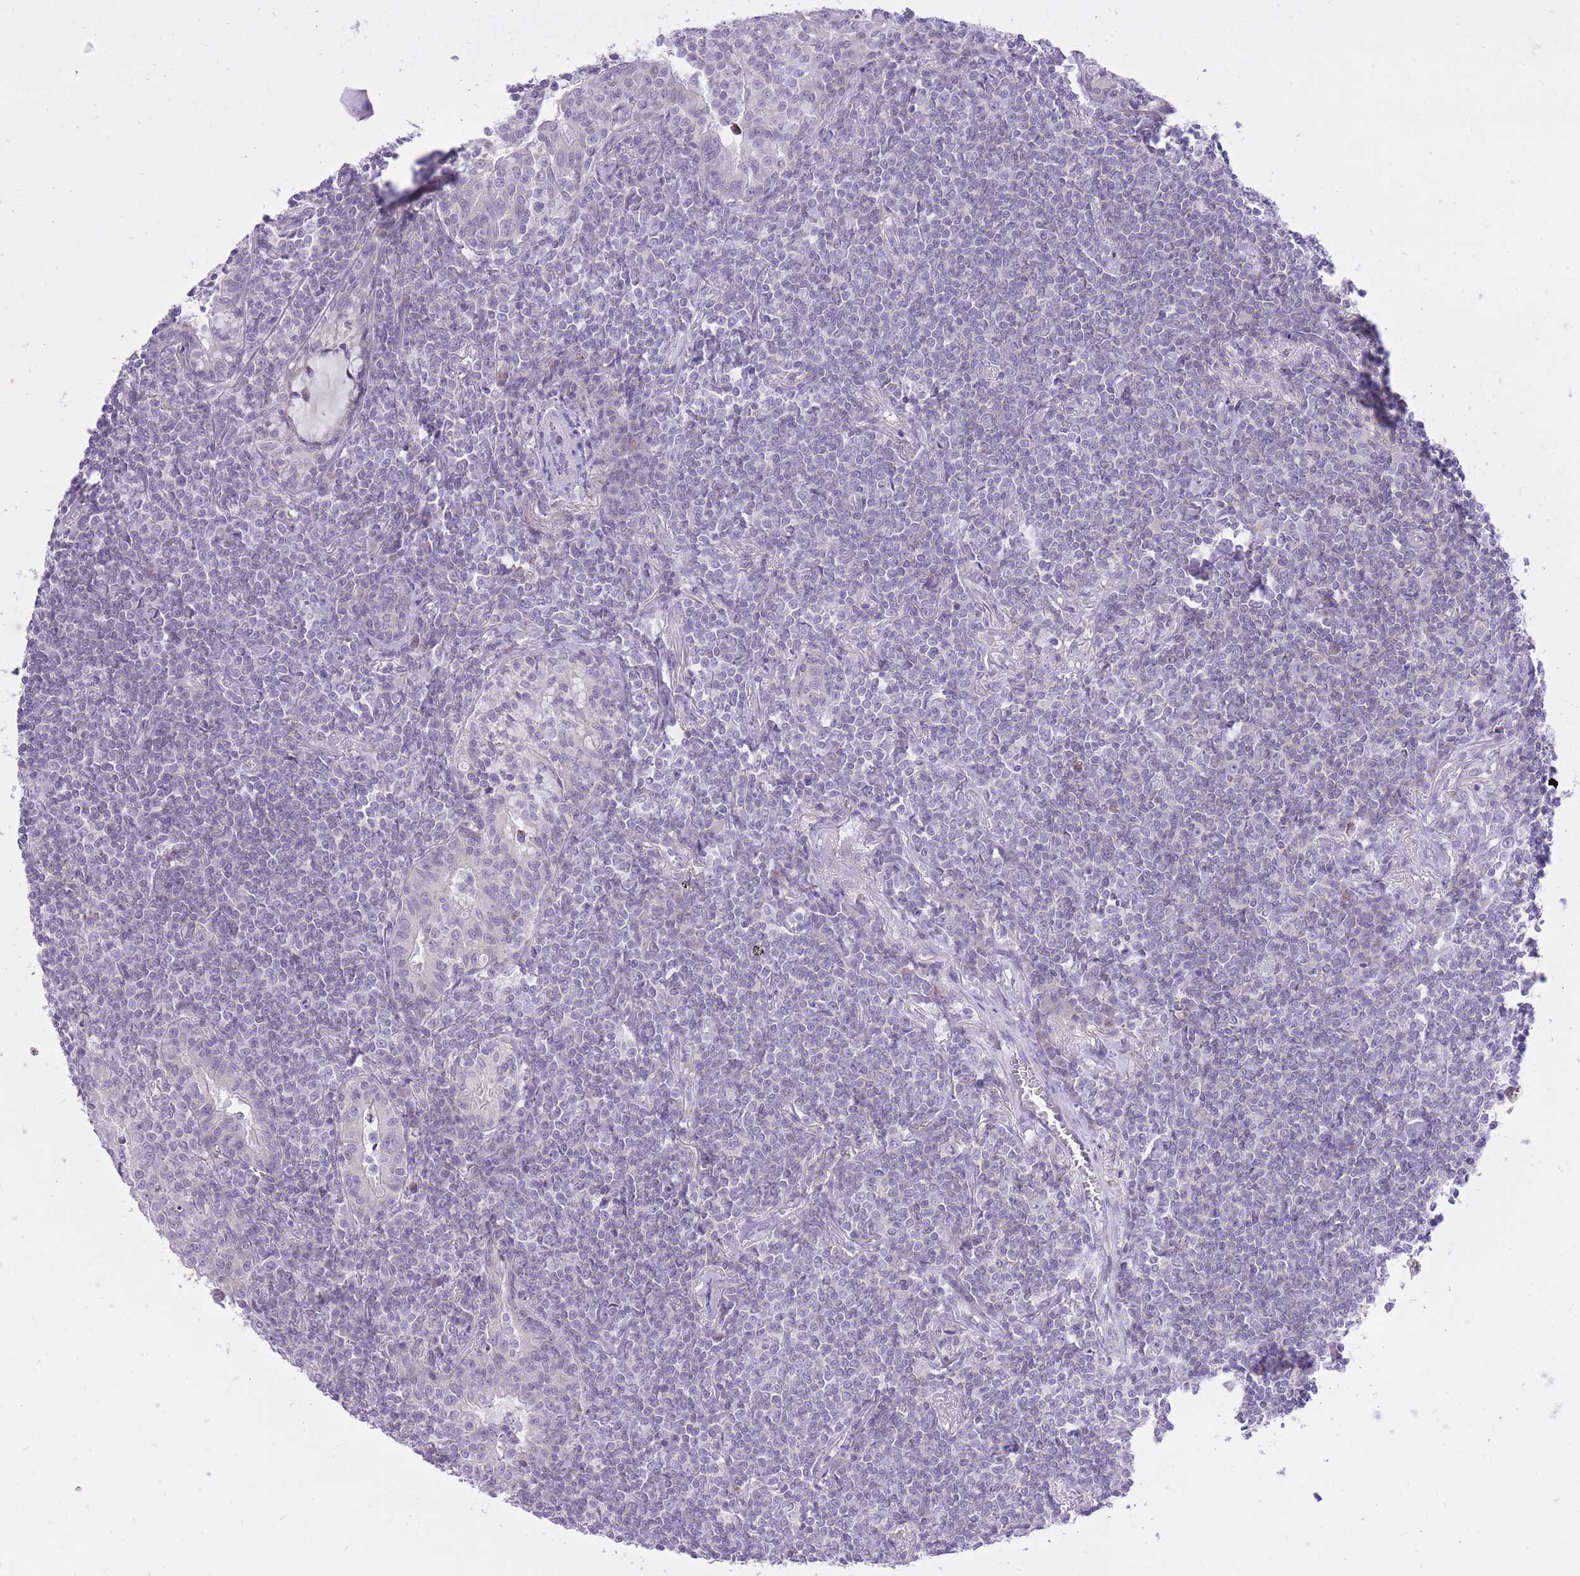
{"staining": {"intensity": "negative", "quantity": "none", "location": "none"}, "tissue": "lymphoma", "cell_type": "Tumor cells", "image_type": "cancer", "snomed": [{"axis": "morphology", "description": "Malignant lymphoma, non-Hodgkin's type, Low grade"}, {"axis": "topography", "description": "Lung"}], "caption": "Tumor cells show no significant expression in low-grade malignant lymphoma, non-Hodgkin's type.", "gene": "DENND2D", "patient": {"sex": "female", "age": 71}}